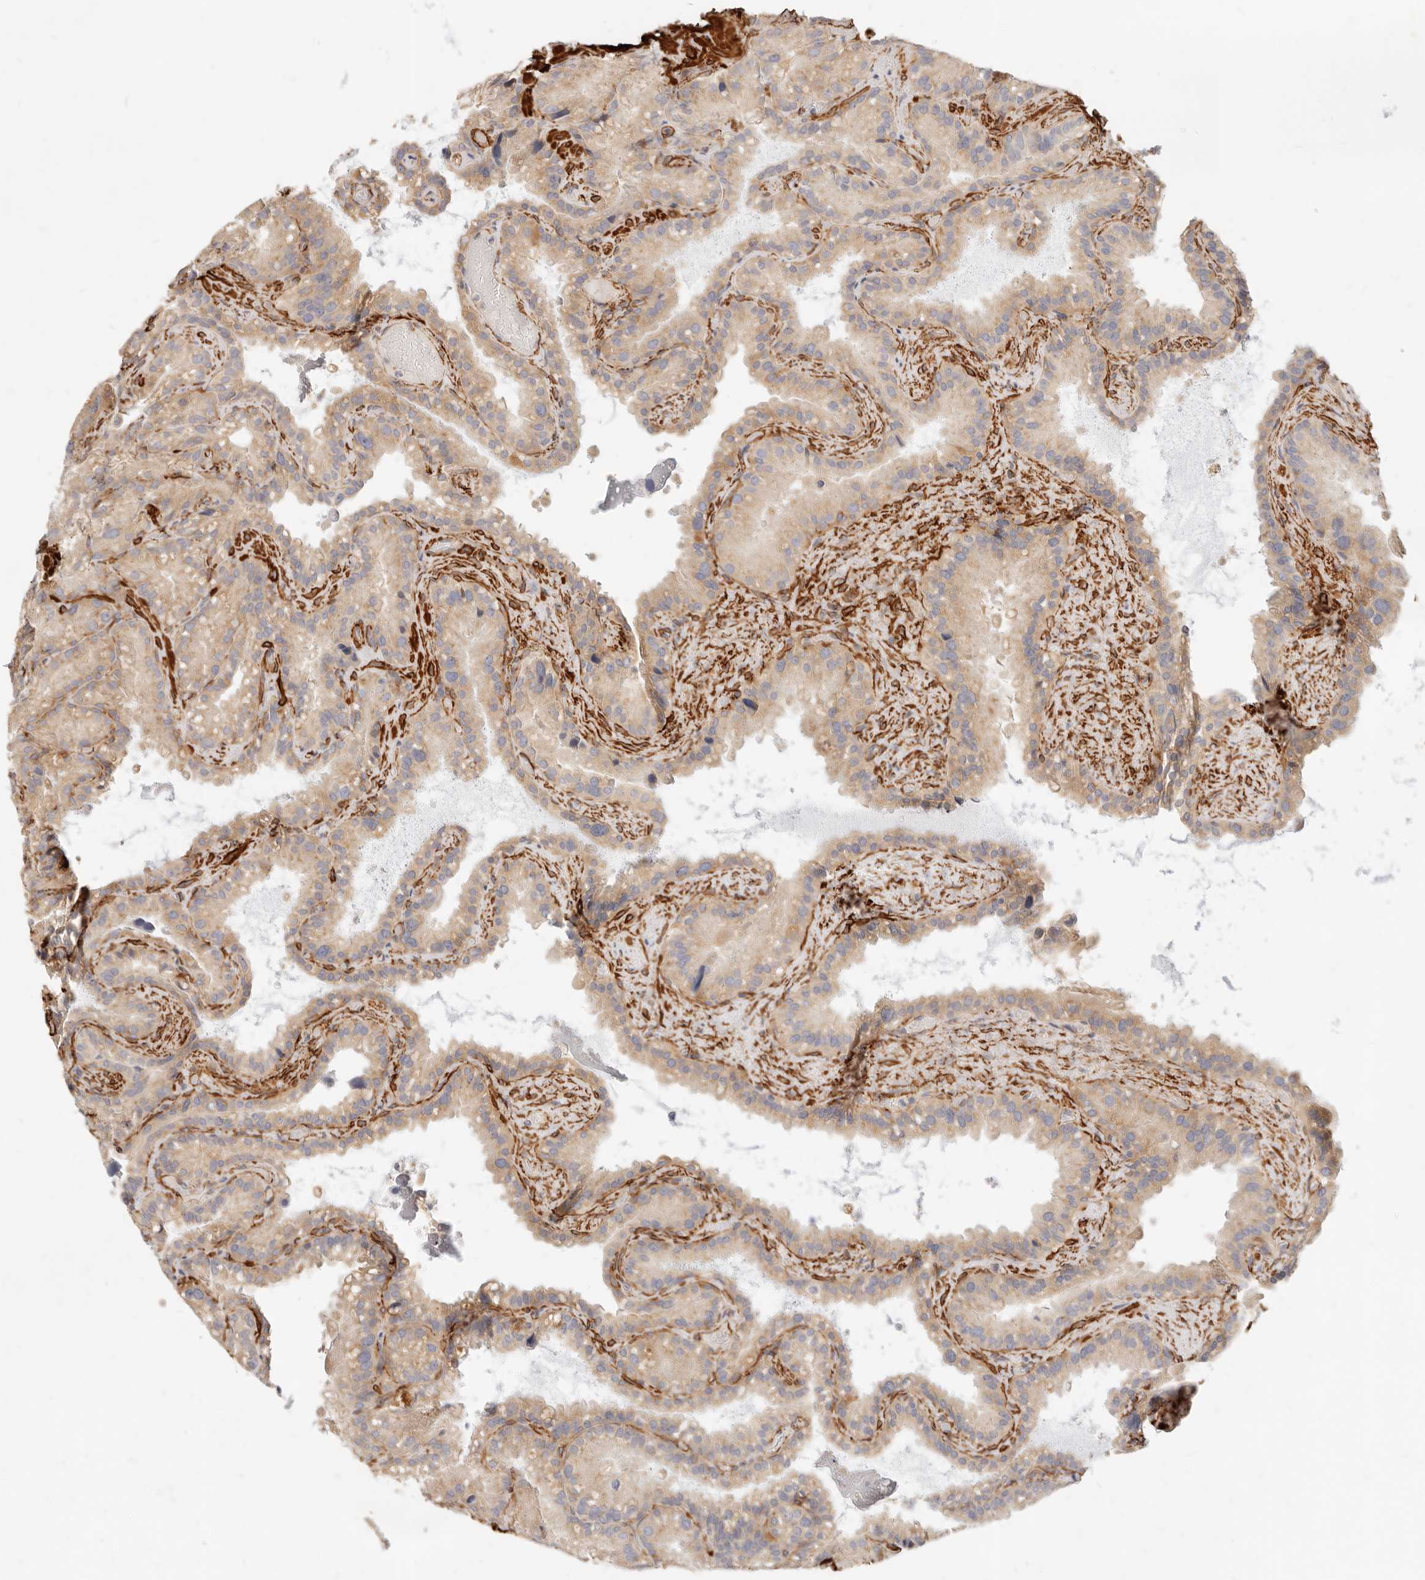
{"staining": {"intensity": "weak", "quantity": ">75%", "location": "cytoplasmic/membranous"}, "tissue": "seminal vesicle", "cell_type": "Glandular cells", "image_type": "normal", "snomed": [{"axis": "morphology", "description": "Normal tissue, NOS"}, {"axis": "topography", "description": "Prostate"}, {"axis": "topography", "description": "Seminal veicle"}], "caption": "Seminal vesicle stained with DAB immunohistochemistry displays low levels of weak cytoplasmic/membranous positivity in about >75% of glandular cells.", "gene": "TMTC2", "patient": {"sex": "male", "age": 68}}